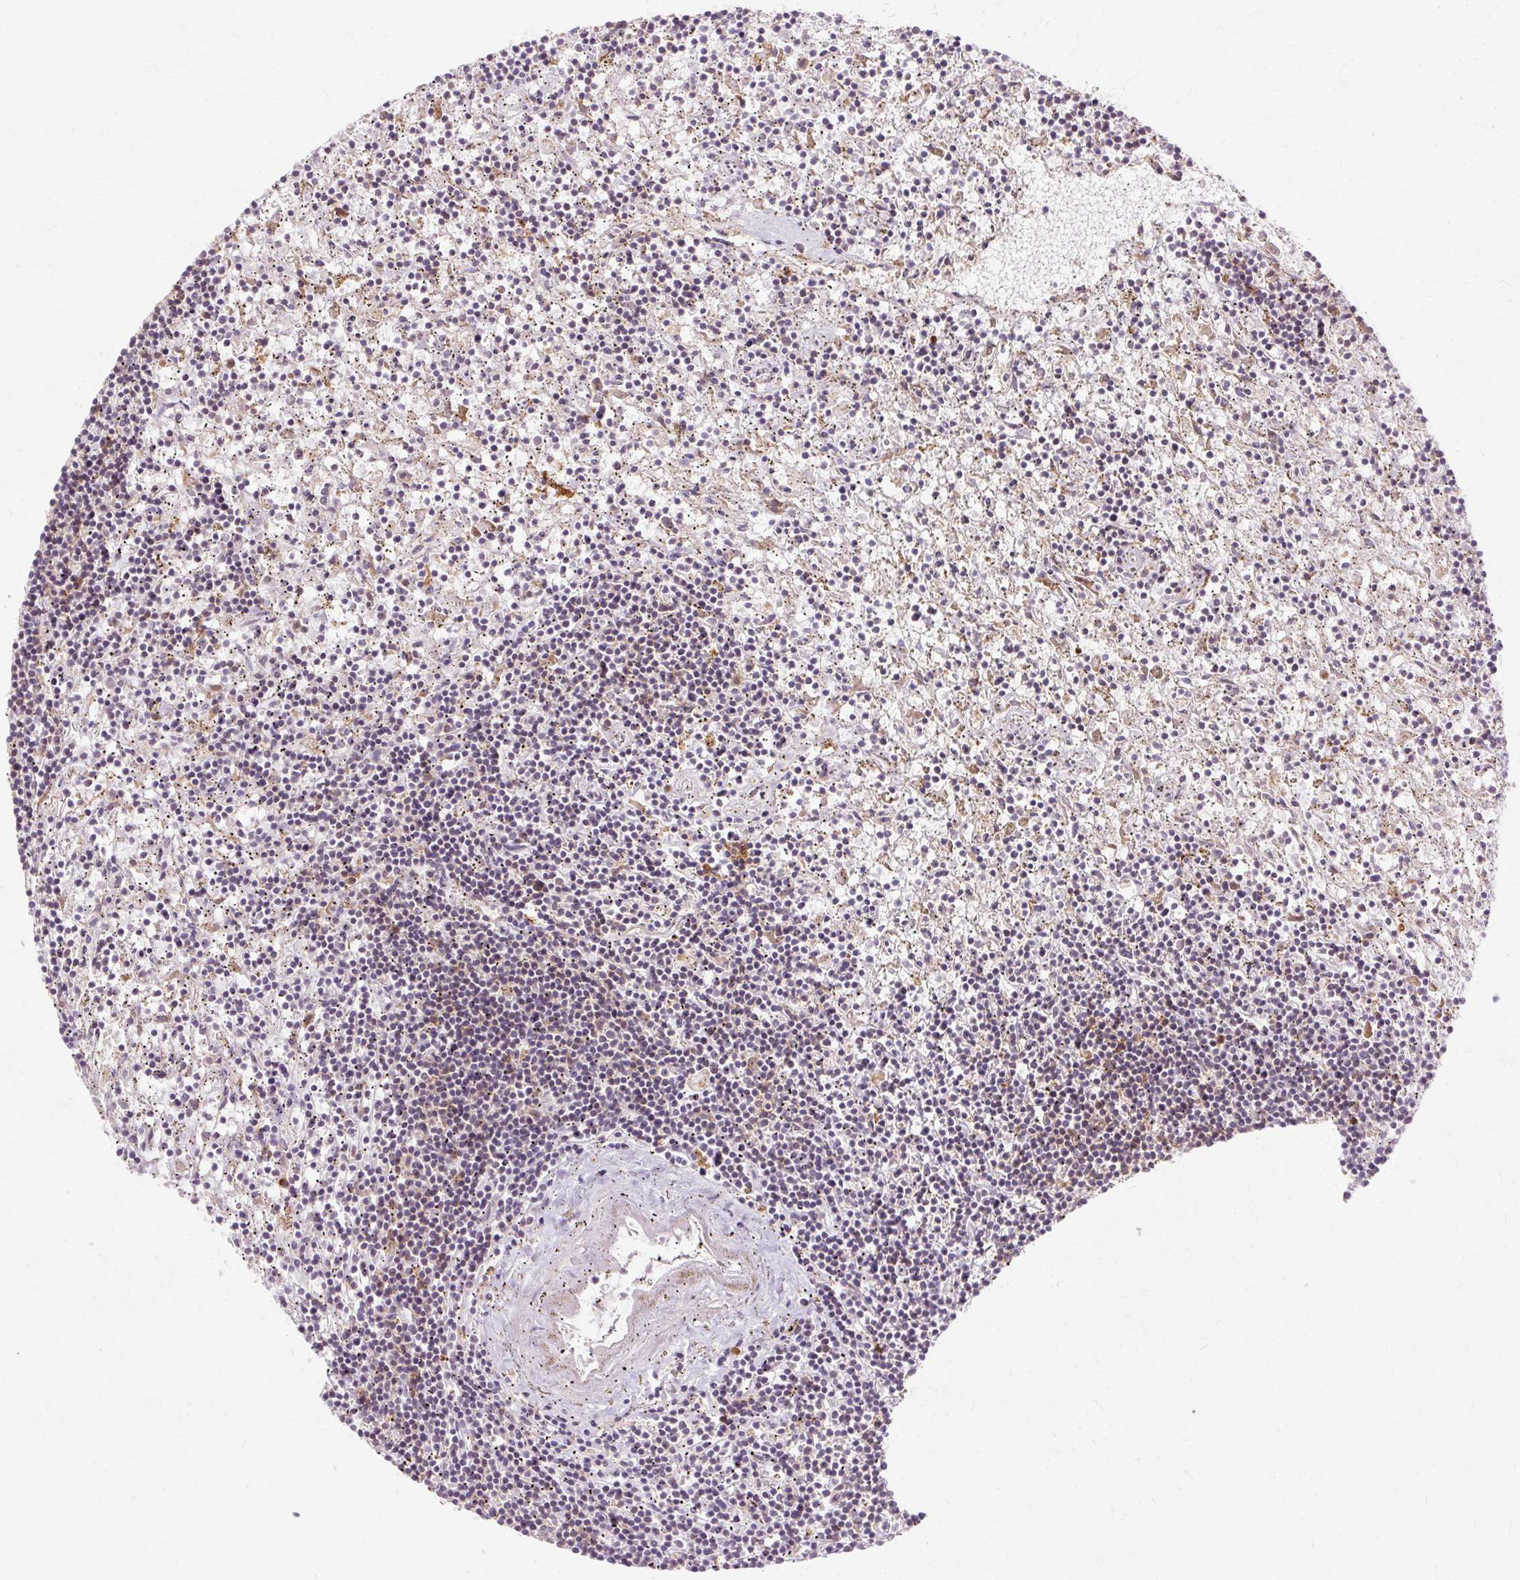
{"staining": {"intensity": "weak", "quantity": "<25%", "location": "cytoplasmic/membranous"}, "tissue": "lymphoma", "cell_type": "Tumor cells", "image_type": "cancer", "snomed": [{"axis": "morphology", "description": "Malignant lymphoma, non-Hodgkin's type, Low grade"}, {"axis": "topography", "description": "Spleen"}], "caption": "DAB (3,3'-diaminobenzidine) immunohistochemical staining of malignant lymphoma, non-Hodgkin's type (low-grade) shows no significant staining in tumor cells.", "gene": "GEMIN2", "patient": {"sex": "male", "age": 76}}